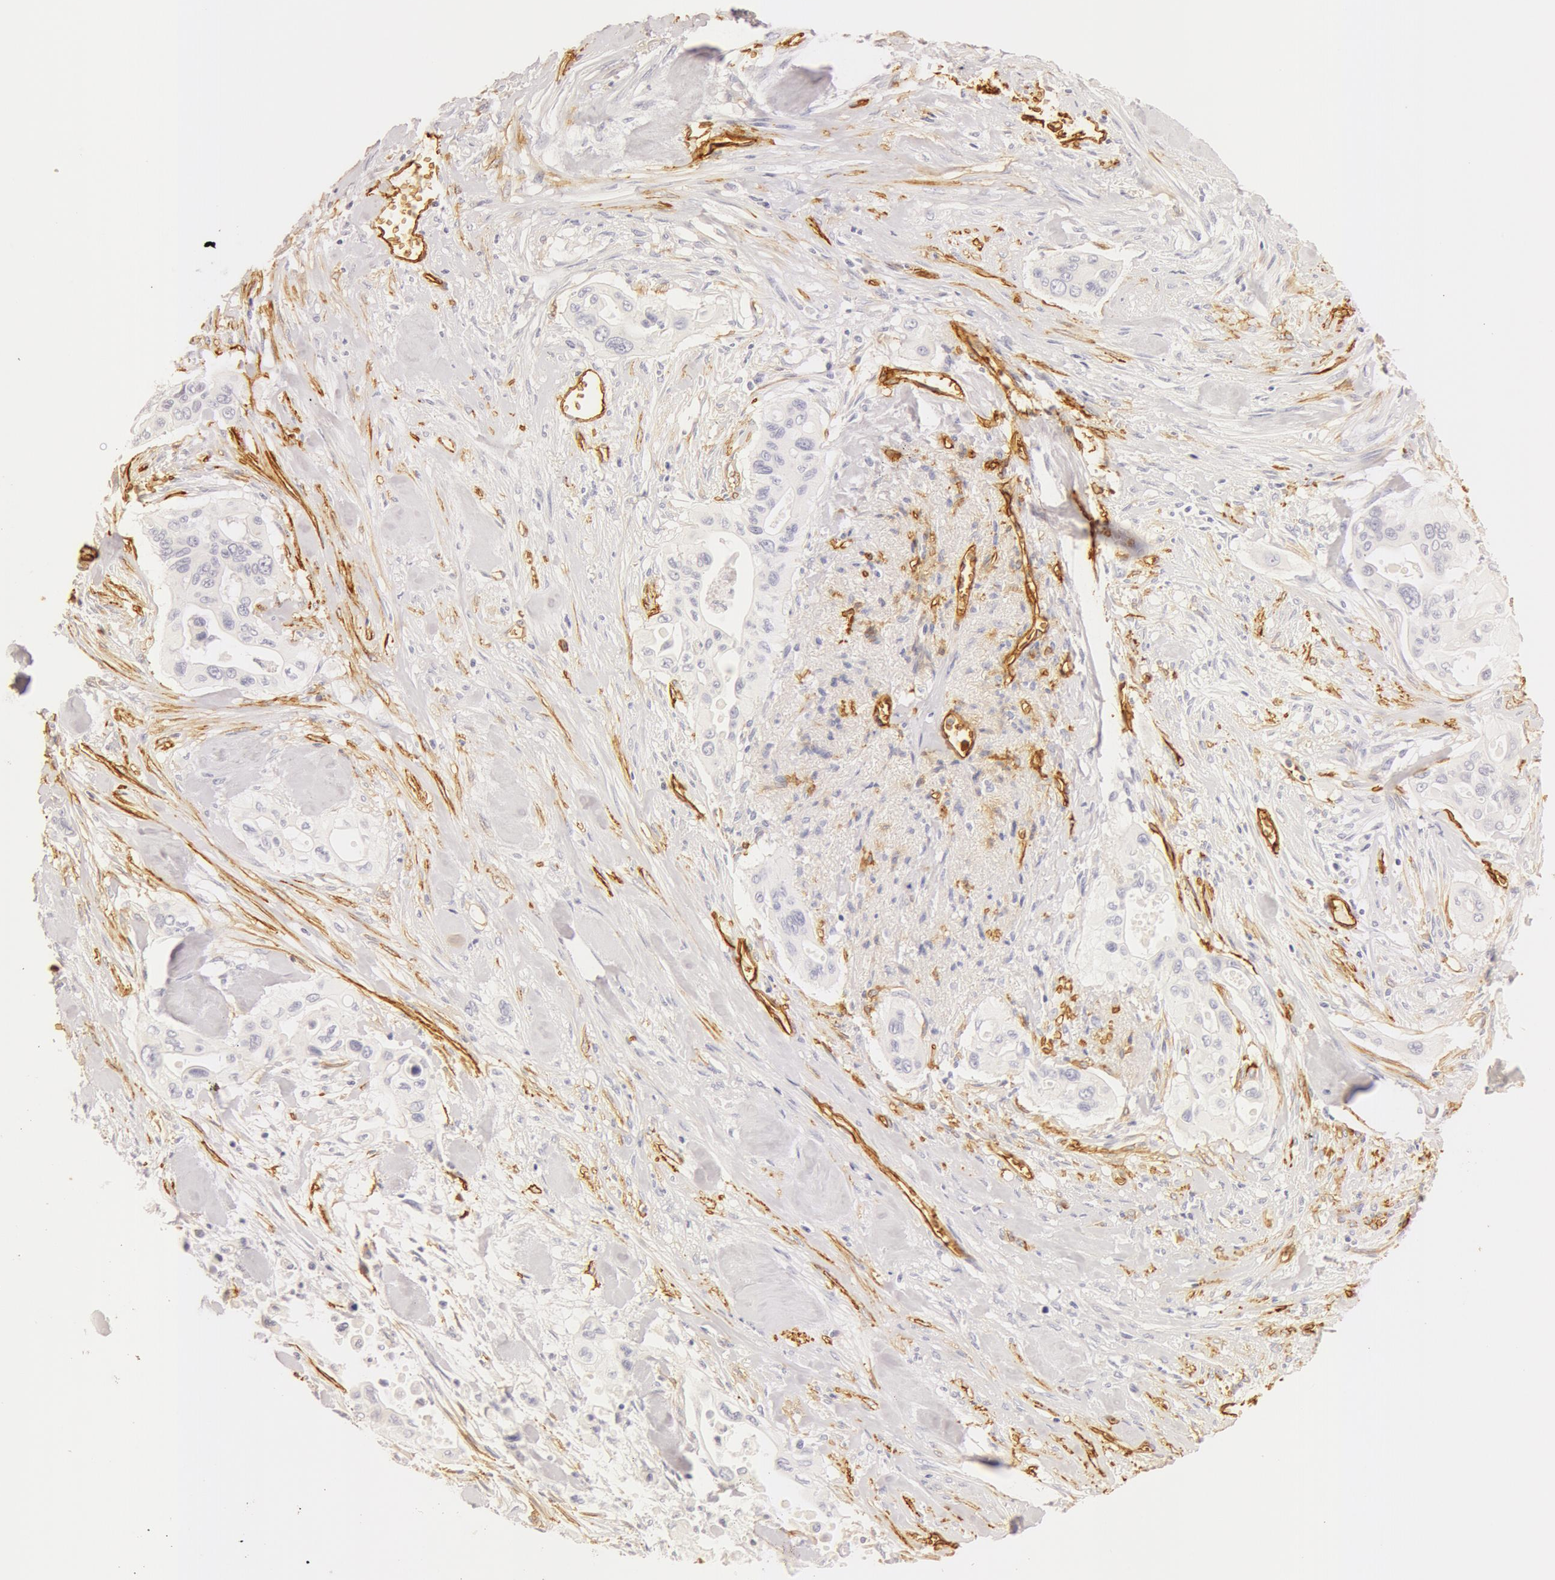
{"staining": {"intensity": "negative", "quantity": "none", "location": "none"}, "tissue": "pancreatic cancer", "cell_type": "Tumor cells", "image_type": "cancer", "snomed": [{"axis": "morphology", "description": "Adenocarcinoma, NOS"}, {"axis": "topography", "description": "Pancreas"}], "caption": "This is an IHC image of human pancreatic adenocarcinoma. There is no staining in tumor cells.", "gene": "AQP1", "patient": {"sex": "male", "age": 77}}